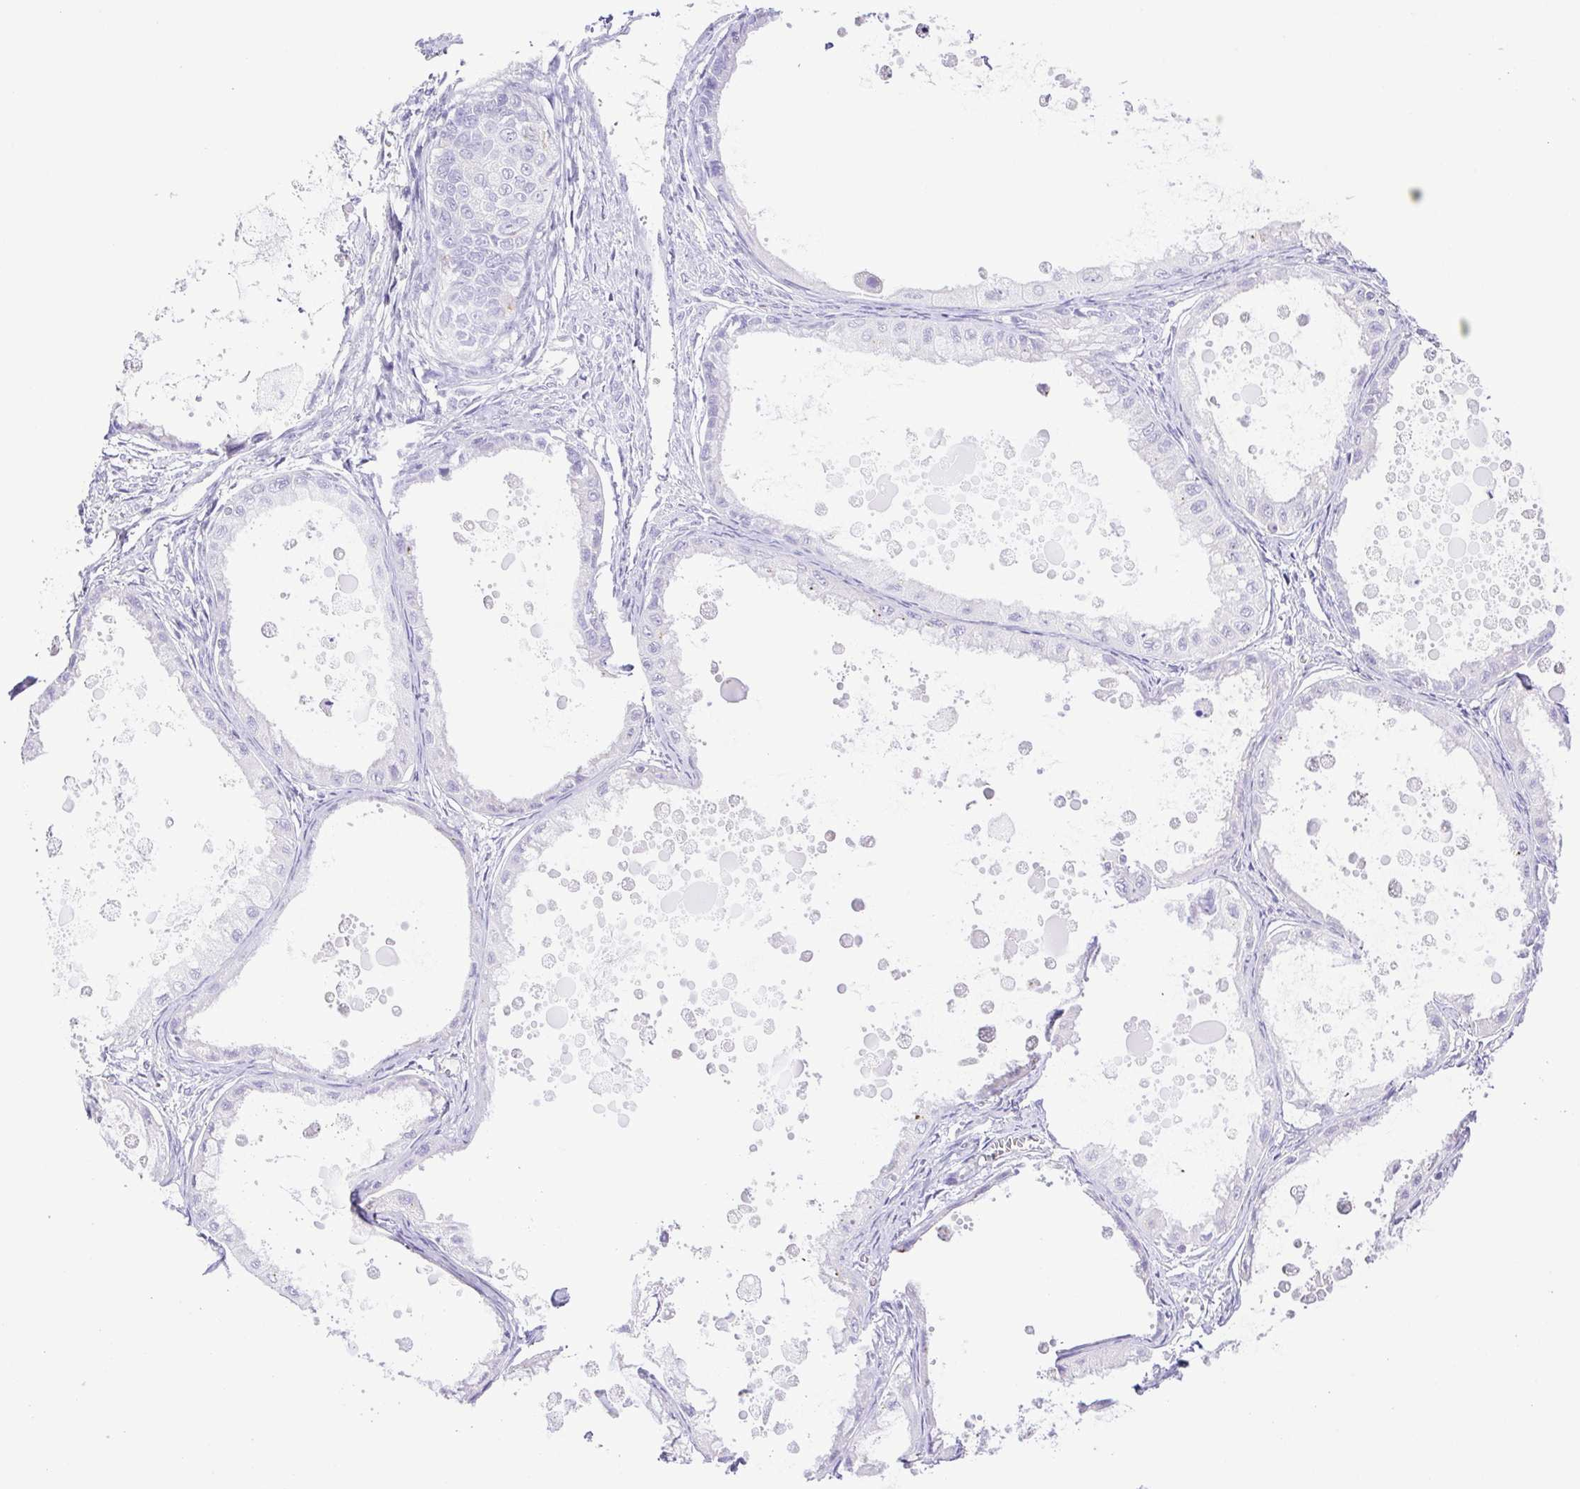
{"staining": {"intensity": "negative", "quantity": "none", "location": "none"}, "tissue": "ovarian cancer", "cell_type": "Tumor cells", "image_type": "cancer", "snomed": [{"axis": "morphology", "description": "Cystadenocarcinoma, mucinous, NOS"}, {"axis": "topography", "description": "Ovary"}], "caption": "This is an immunohistochemistry (IHC) histopathology image of human ovarian cancer (mucinous cystadenocarcinoma). There is no positivity in tumor cells.", "gene": "SYNPR", "patient": {"sex": "female", "age": 64}}